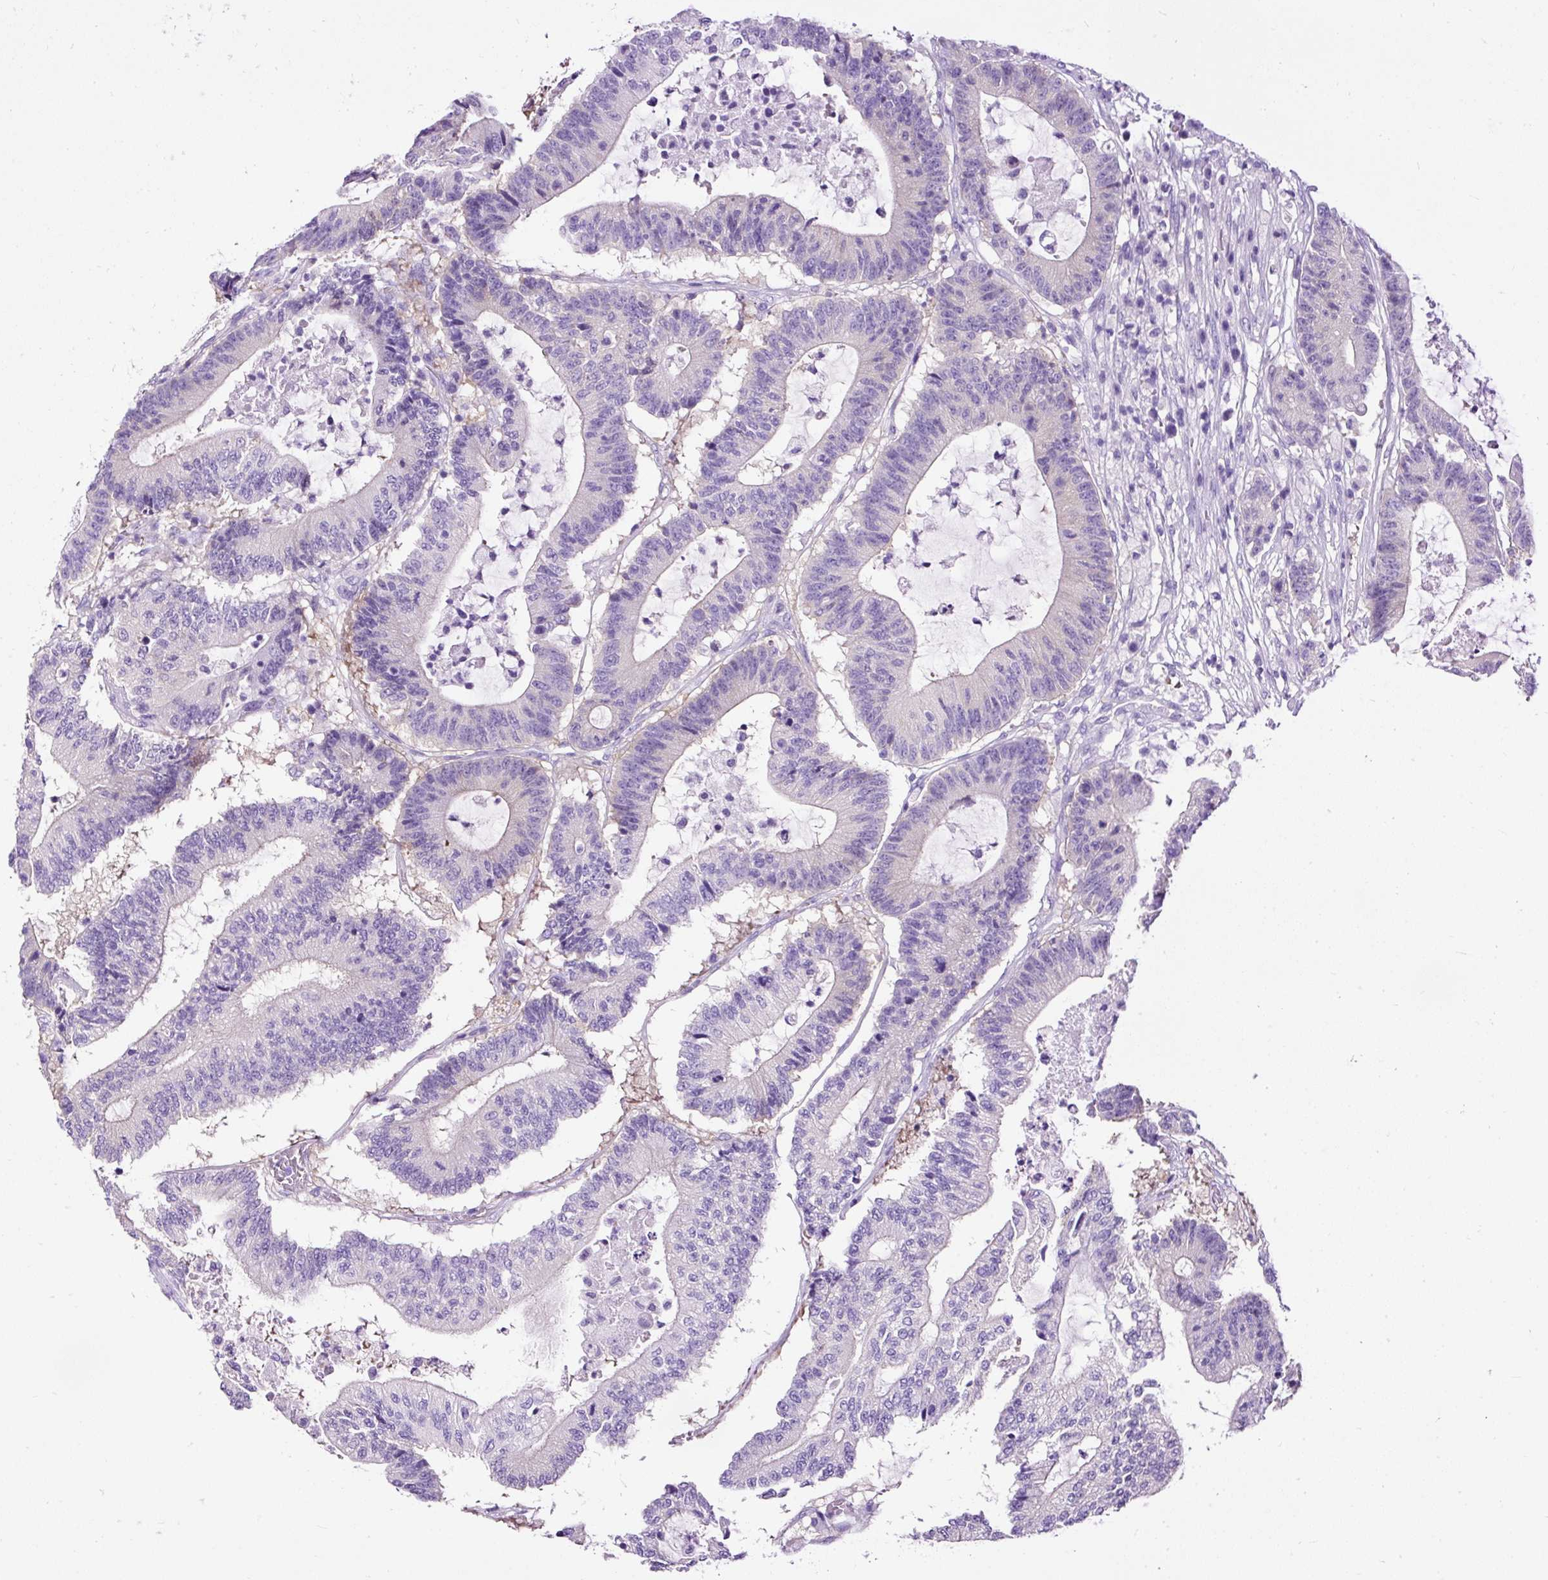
{"staining": {"intensity": "negative", "quantity": "none", "location": "none"}, "tissue": "colorectal cancer", "cell_type": "Tumor cells", "image_type": "cancer", "snomed": [{"axis": "morphology", "description": "Adenocarcinoma, NOS"}, {"axis": "topography", "description": "Colon"}], "caption": "This is an immunohistochemistry (IHC) image of human colorectal cancer (adenocarcinoma). There is no expression in tumor cells.", "gene": "STOX2", "patient": {"sex": "female", "age": 84}}